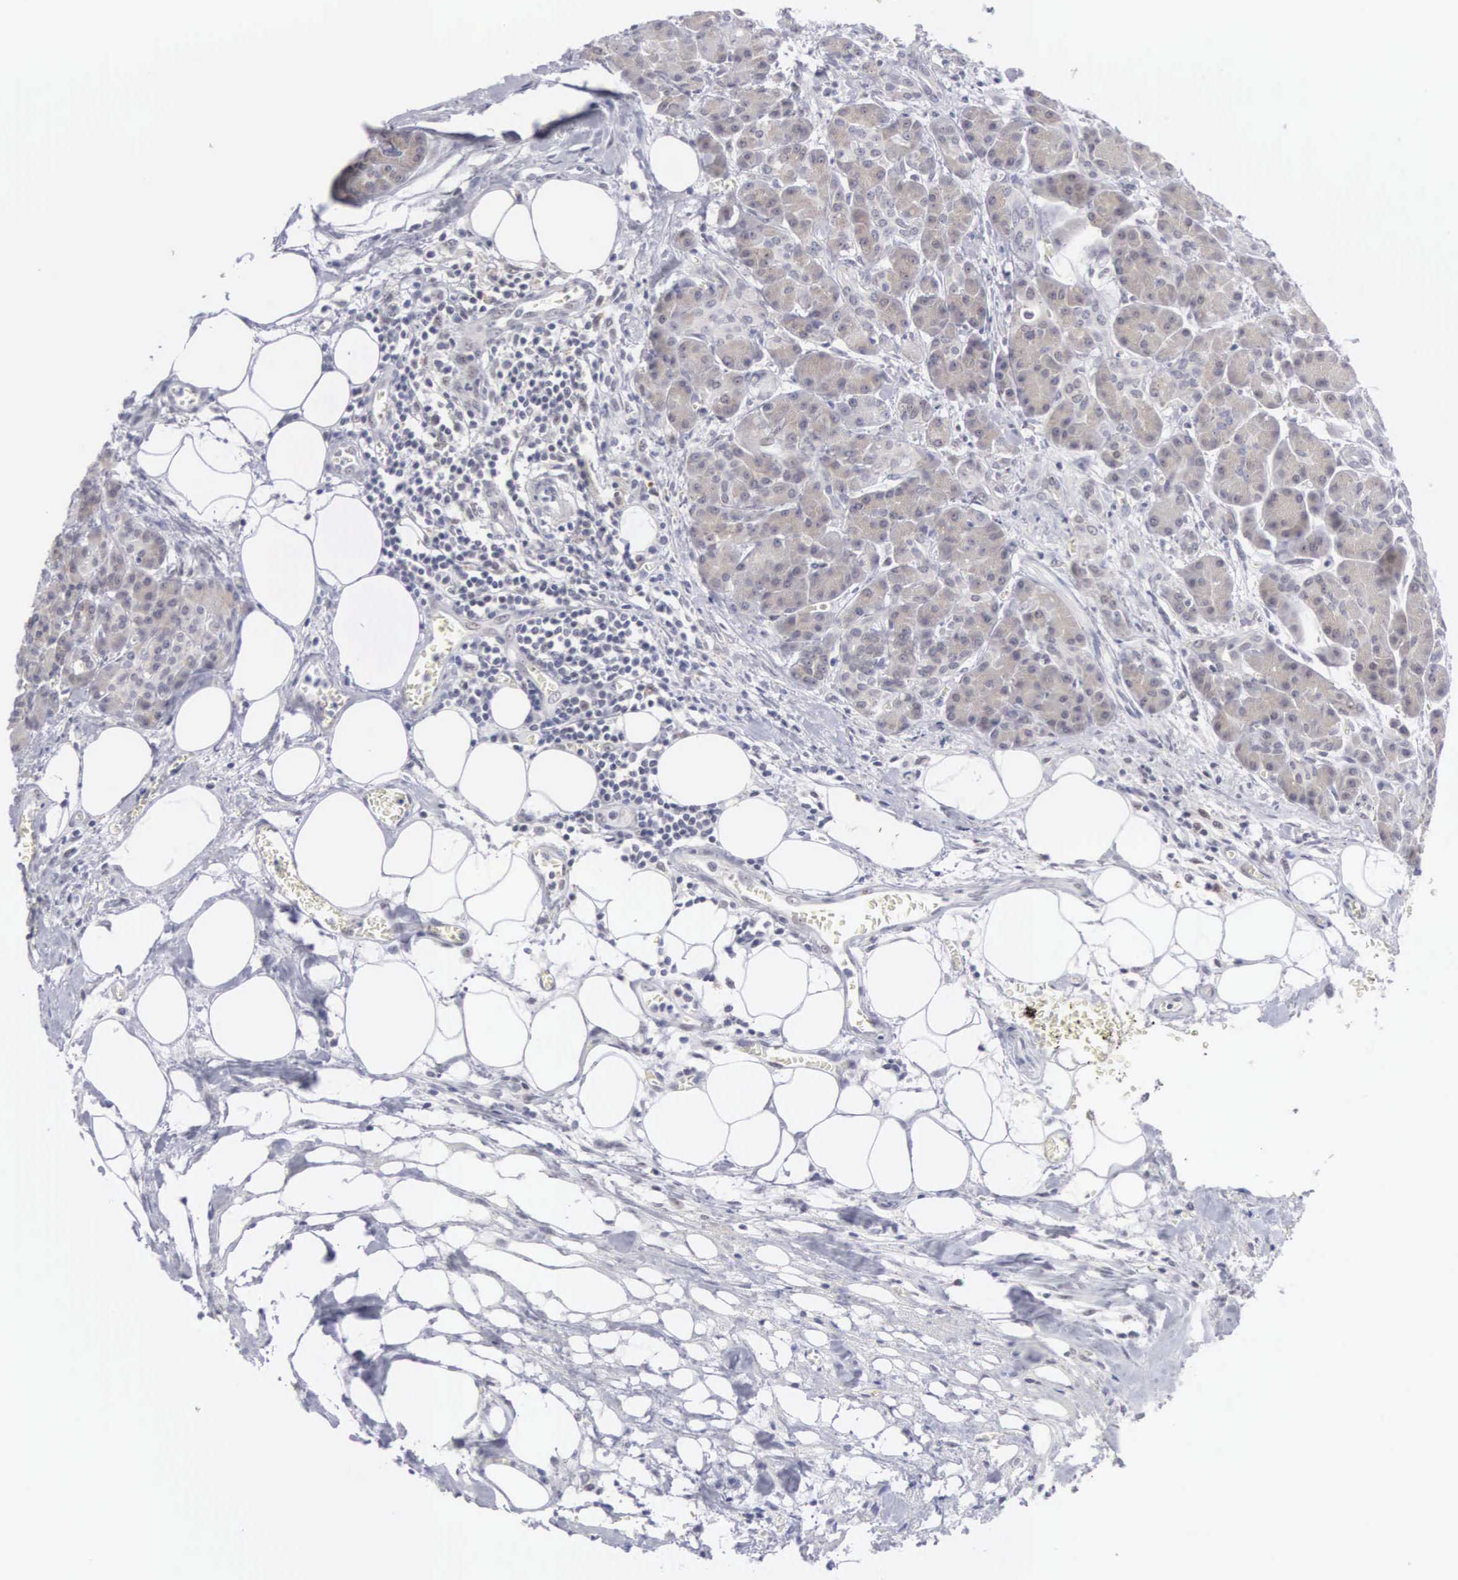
{"staining": {"intensity": "weak", "quantity": "25%-75%", "location": "cytoplasmic/membranous"}, "tissue": "pancreas", "cell_type": "Exocrine glandular cells", "image_type": "normal", "snomed": [{"axis": "morphology", "description": "Normal tissue, NOS"}, {"axis": "topography", "description": "Pancreas"}], "caption": "Human pancreas stained with a brown dye displays weak cytoplasmic/membranous positive positivity in about 25%-75% of exocrine glandular cells.", "gene": "MNAT1", "patient": {"sex": "male", "age": 73}}